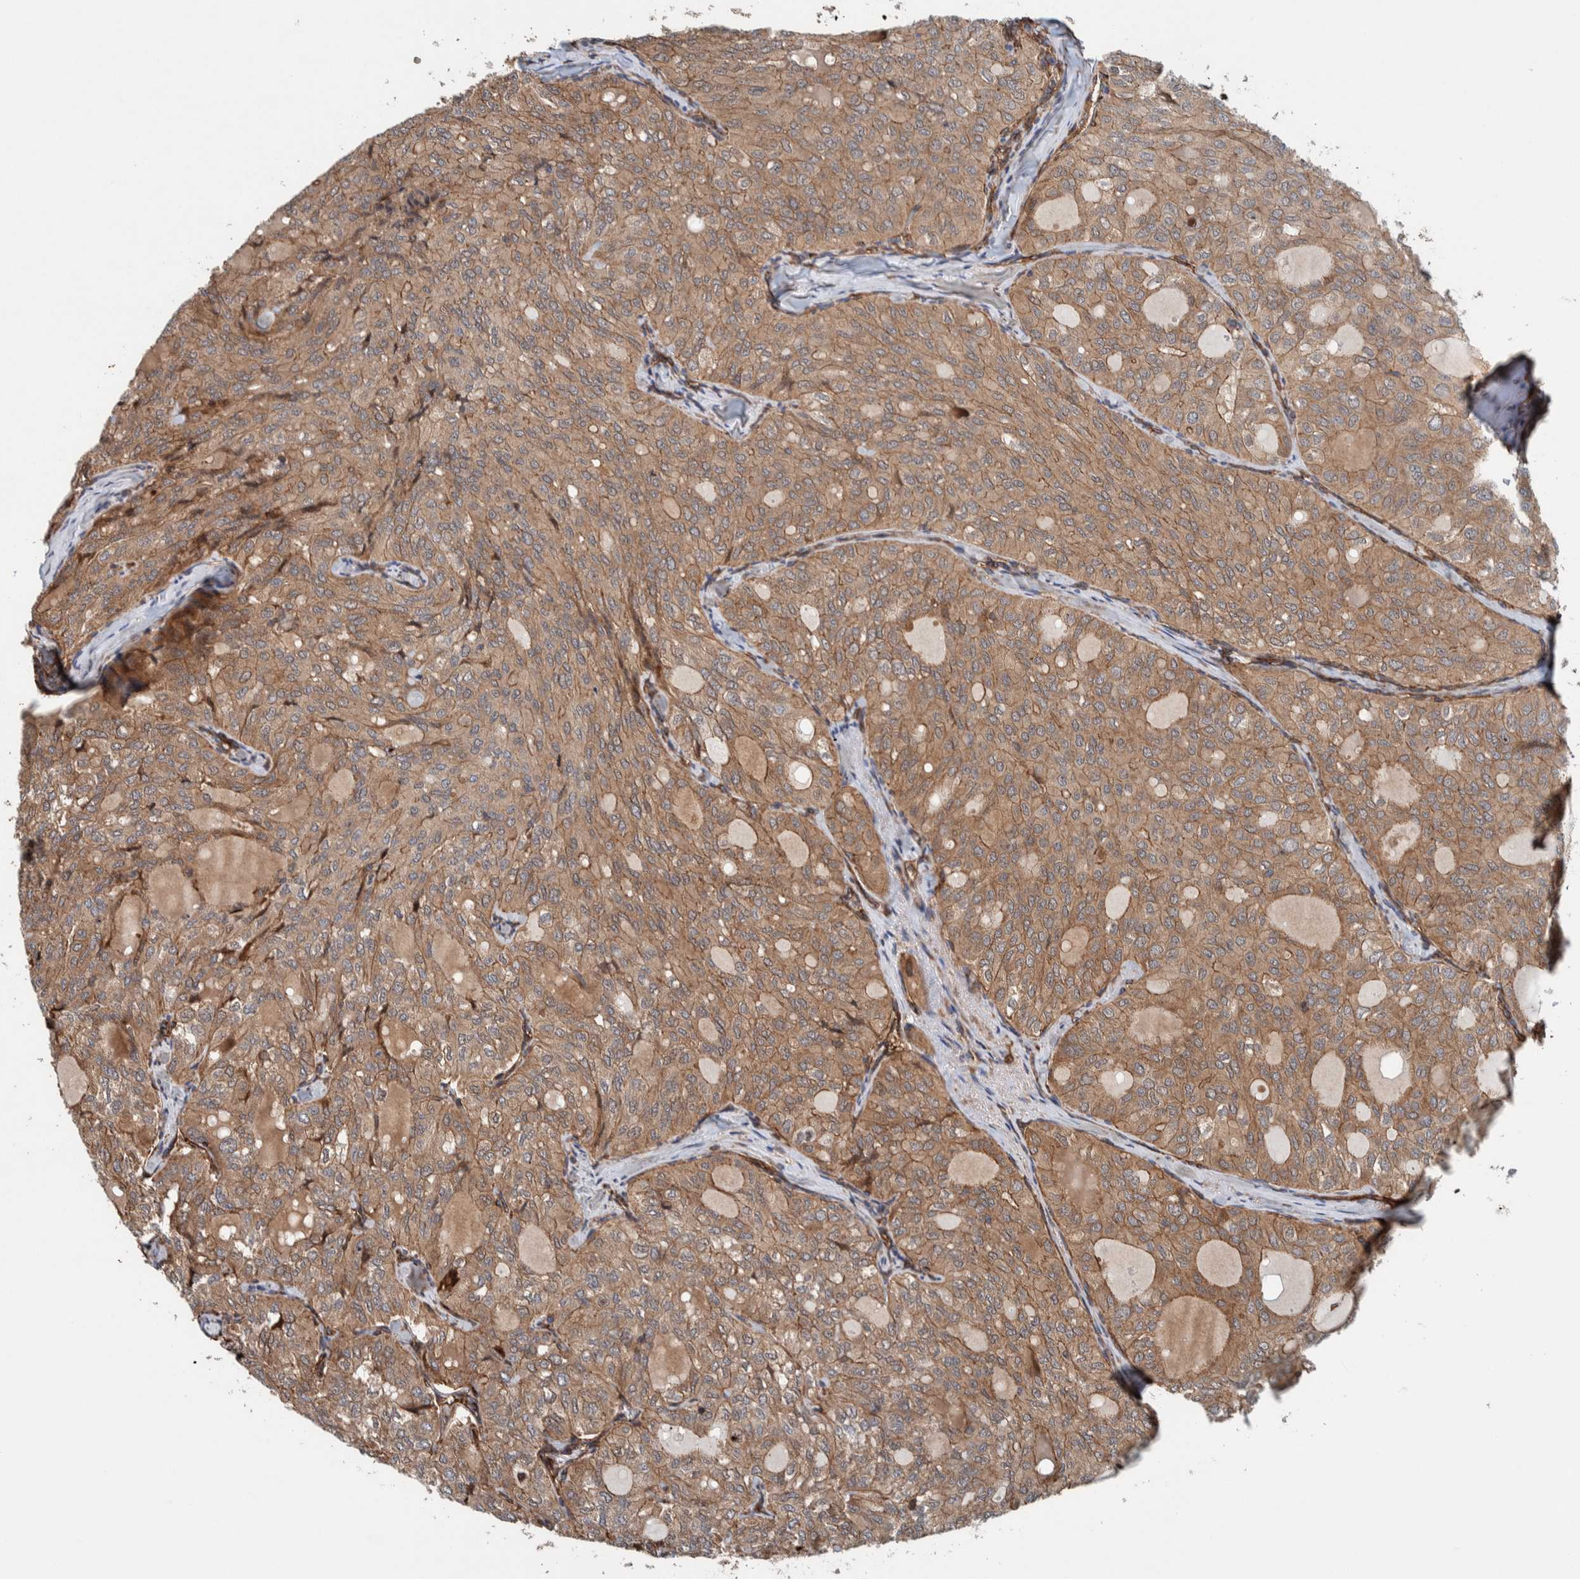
{"staining": {"intensity": "moderate", "quantity": ">75%", "location": "cytoplasmic/membranous"}, "tissue": "thyroid cancer", "cell_type": "Tumor cells", "image_type": "cancer", "snomed": [{"axis": "morphology", "description": "Follicular adenoma carcinoma, NOS"}, {"axis": "topography", "description": "Thyroid gland"}], "caption": "Immunohistochemistry micrograph of human thyroid cancer (follicular adenoma carcinoma) stained for a protein (brown), which reveals medium levels of moderate cytoplasmic/membranous staining in approximately >75% of tumor cells.", "gene": "PKD1L1", "patient": {"sex": "male", "age": 75}}